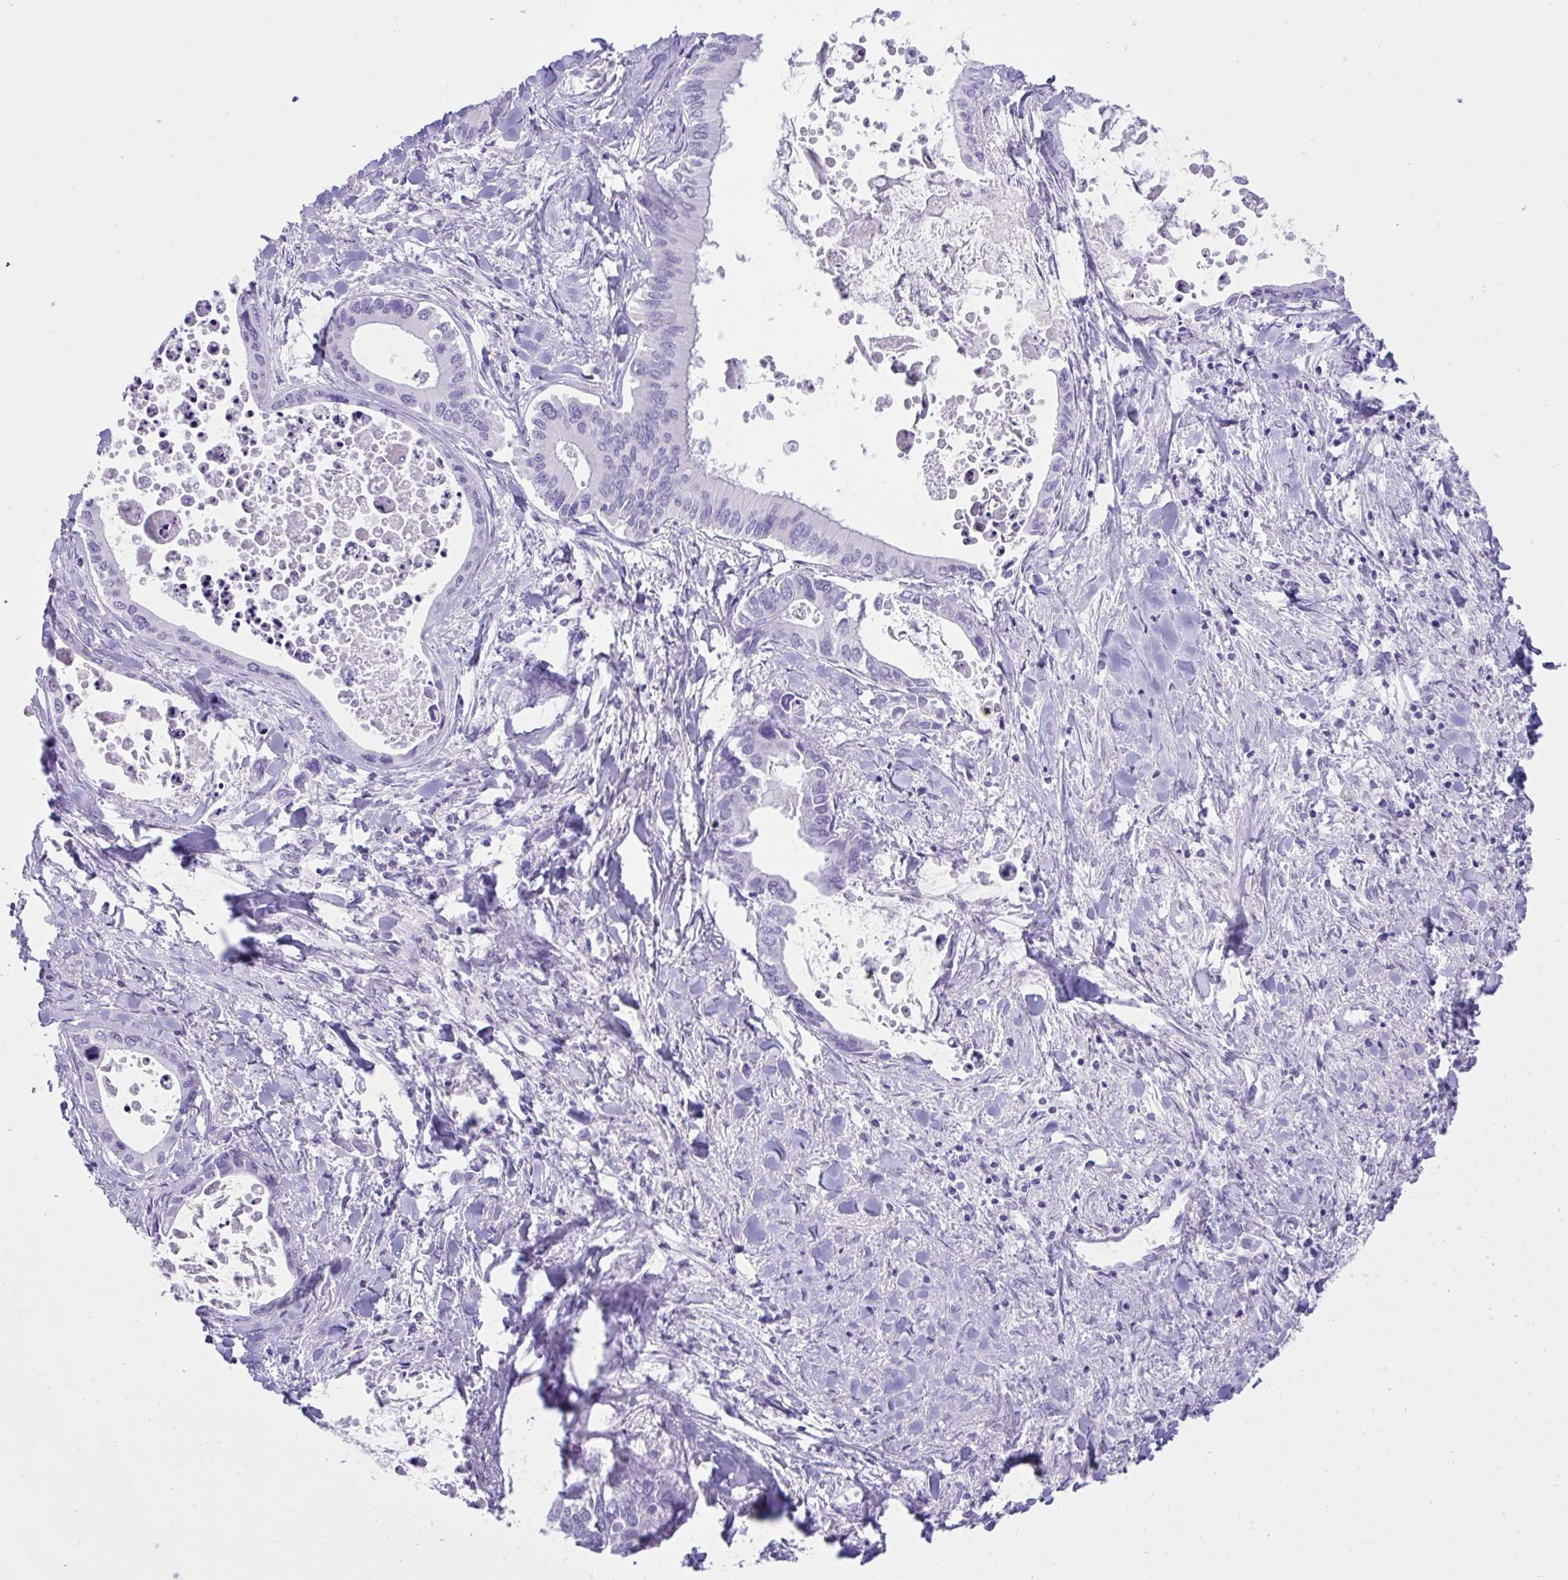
{"staining": {"intensity": "negative", "quantity": "none", "location": "none"}, "tissue": "liver cancer", "cell_type": "Tumor cells", "image_type": "cancer", "snomed": [{"axis": "morphology", "description": "Cholangiocarcinoma"}, {"axis": "topography", "description": "Liver"}], "caption": "Tumor cells are negative for protein expression in human liver cancer (cholangiocarcinoma).", "gene": "PSCA", "patient": {"sex": "male", "age": 66}}